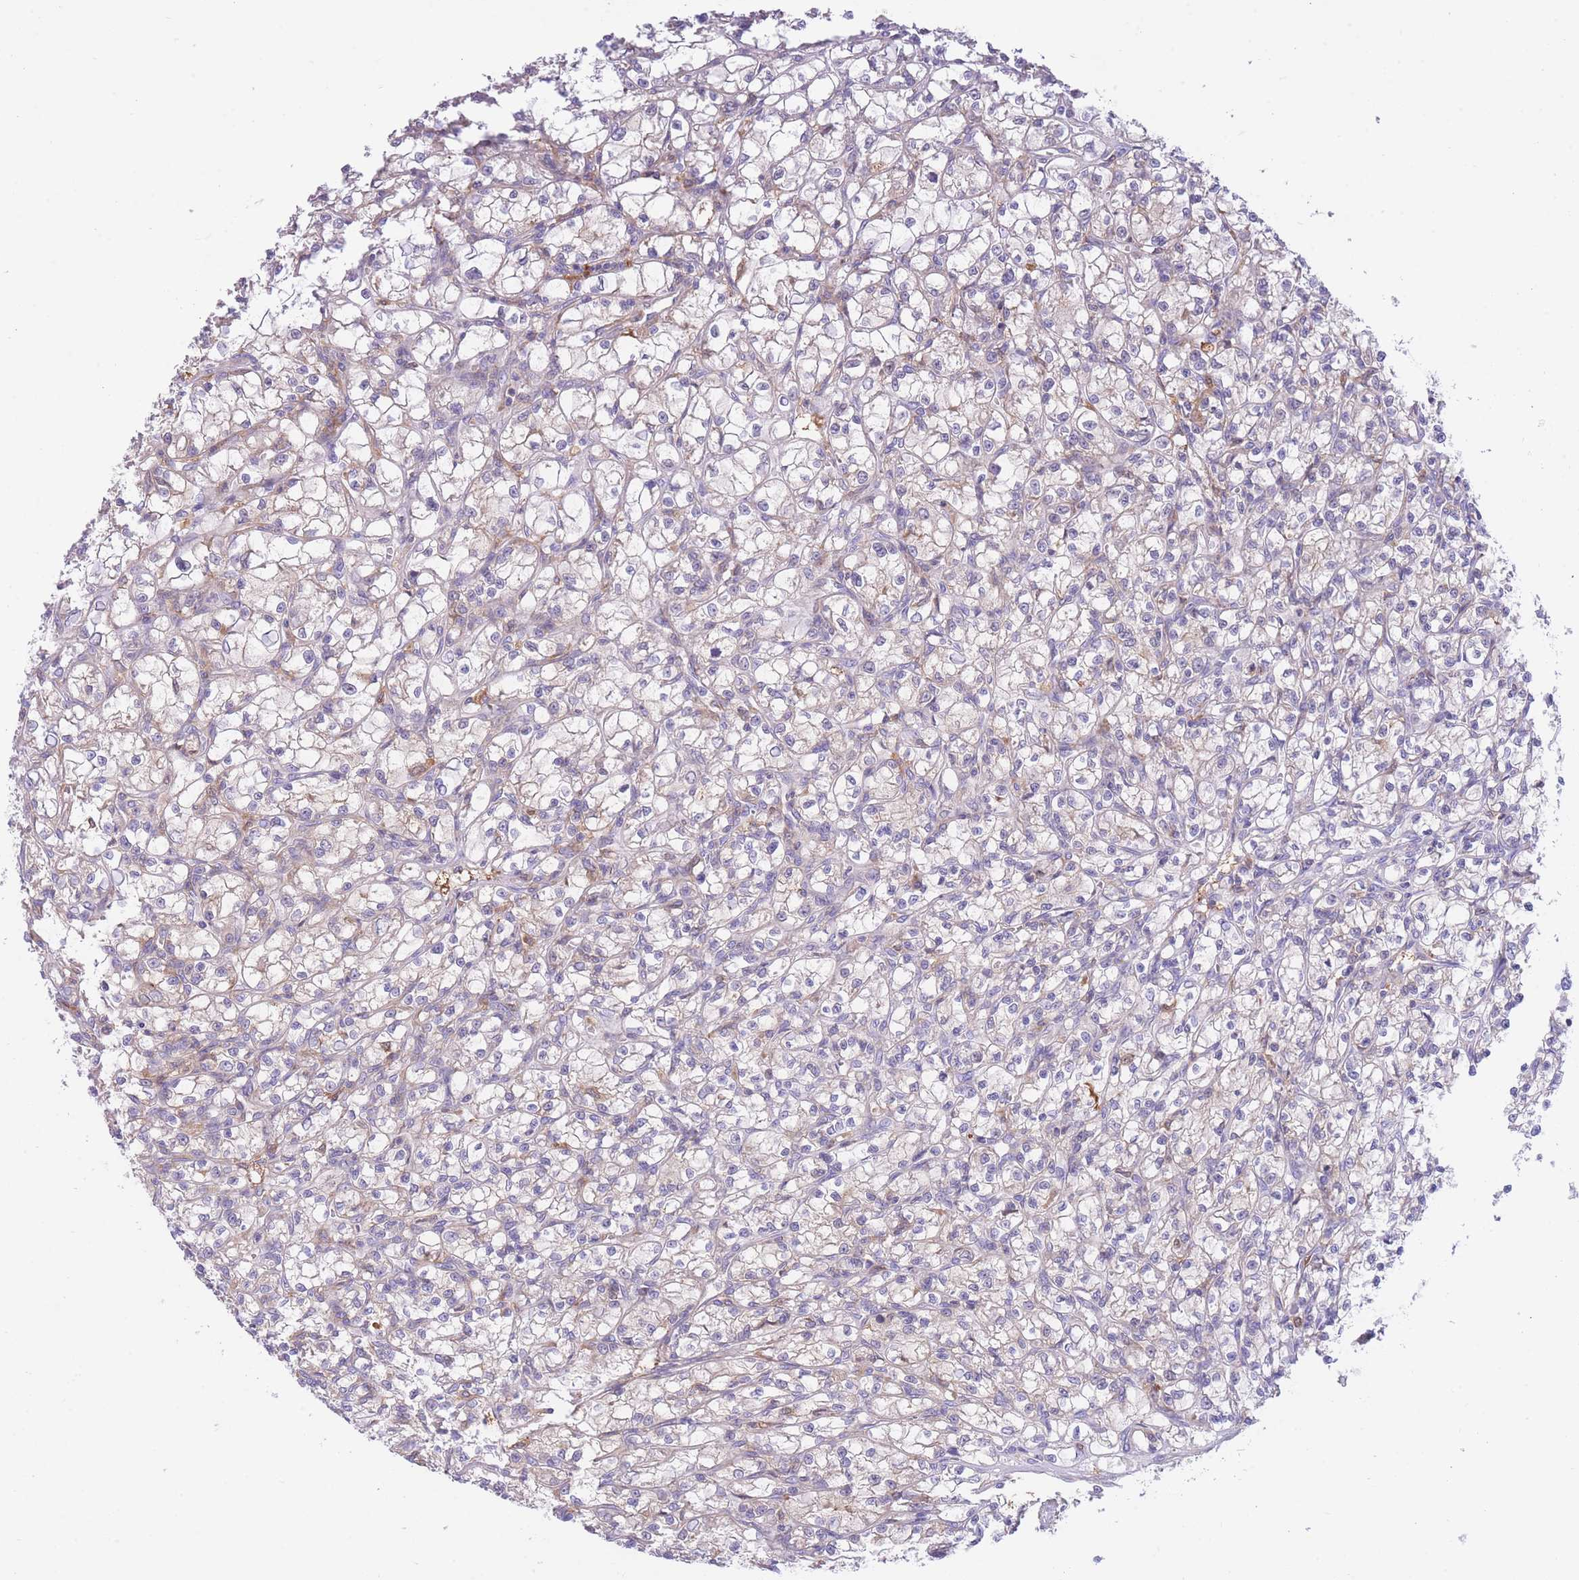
{"staining": {"intensity": "negative", "quantity": "none", "location": "none"}, "tissue": "renal cancer", "cell_type": "Tumor cells", "image_type": "cancer", "snomed": [{"axis": "morphology", "description": "Adenocarcinoma, NOS"}, {"axis": "topography", "description": "Kidney"}], "caption": "Immunohistochemical staining of human adenocarcinoma (renal) demonstrates no significant positivity in tumor cells. (IHC, brightfield microscopy, high magnification).", "gene": "NAMPT", "patient": {"sex": "female", "age": 59}}